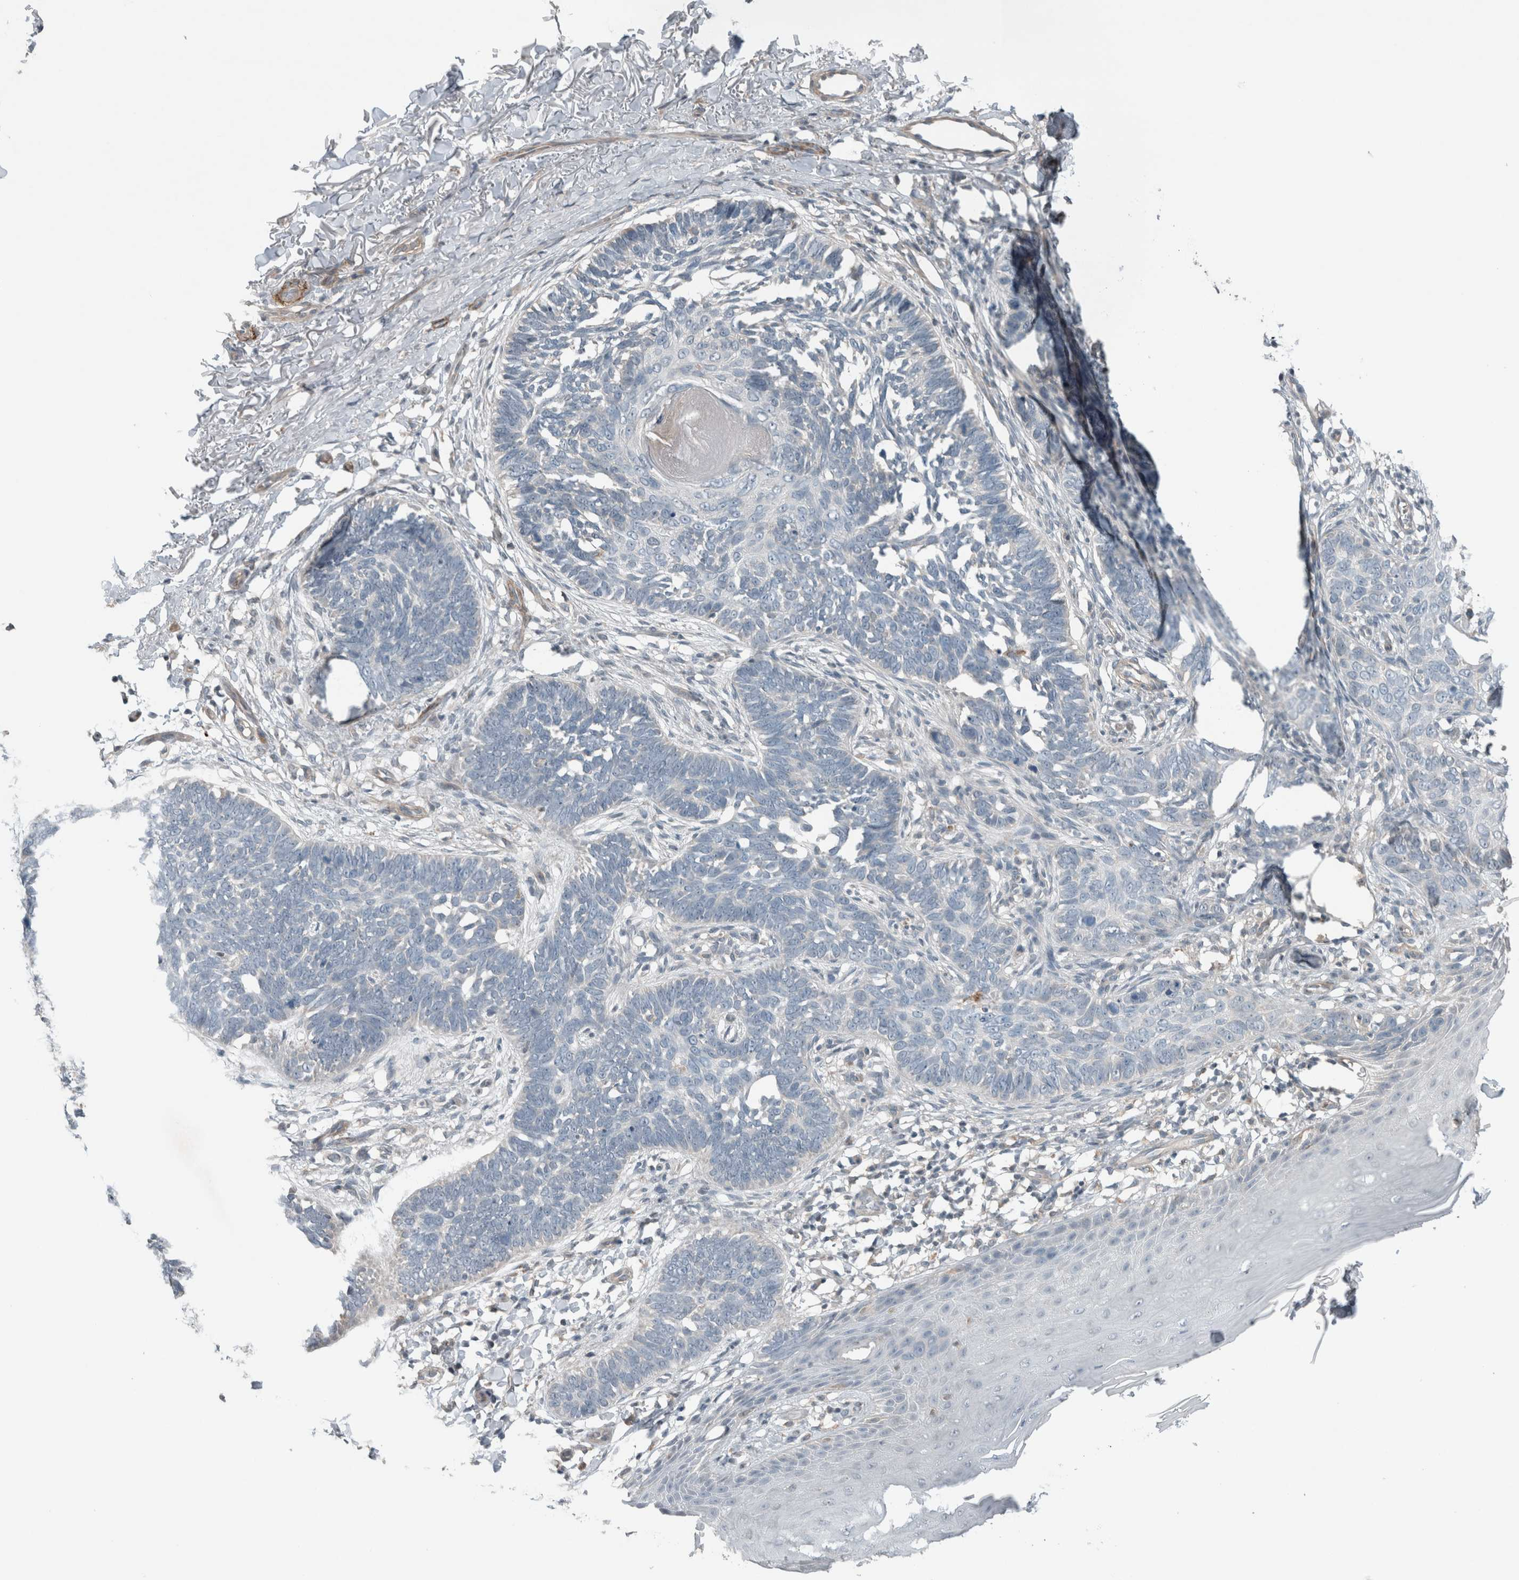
{"staining": {"intensity": "negative", "quantity": "none", "location": "none"}, "tissue": "skin cancer", "cell_type": "Tumor cells", "image_type": "cancer", "snomed": [{"axis": "morphology", "description": "Normal tissue, NOS"}, {"axis": "morphology", "description": "Basal cell carcinoma"}, {"axis": "topography", "description": "Skin"}], "caption": "Human skin cancer stained for a protein using immunohistochemistry (IHC) displays no expression in tumor cells.", "gene": "JADE2", "patient": {"sex": "male", "age": 77}}